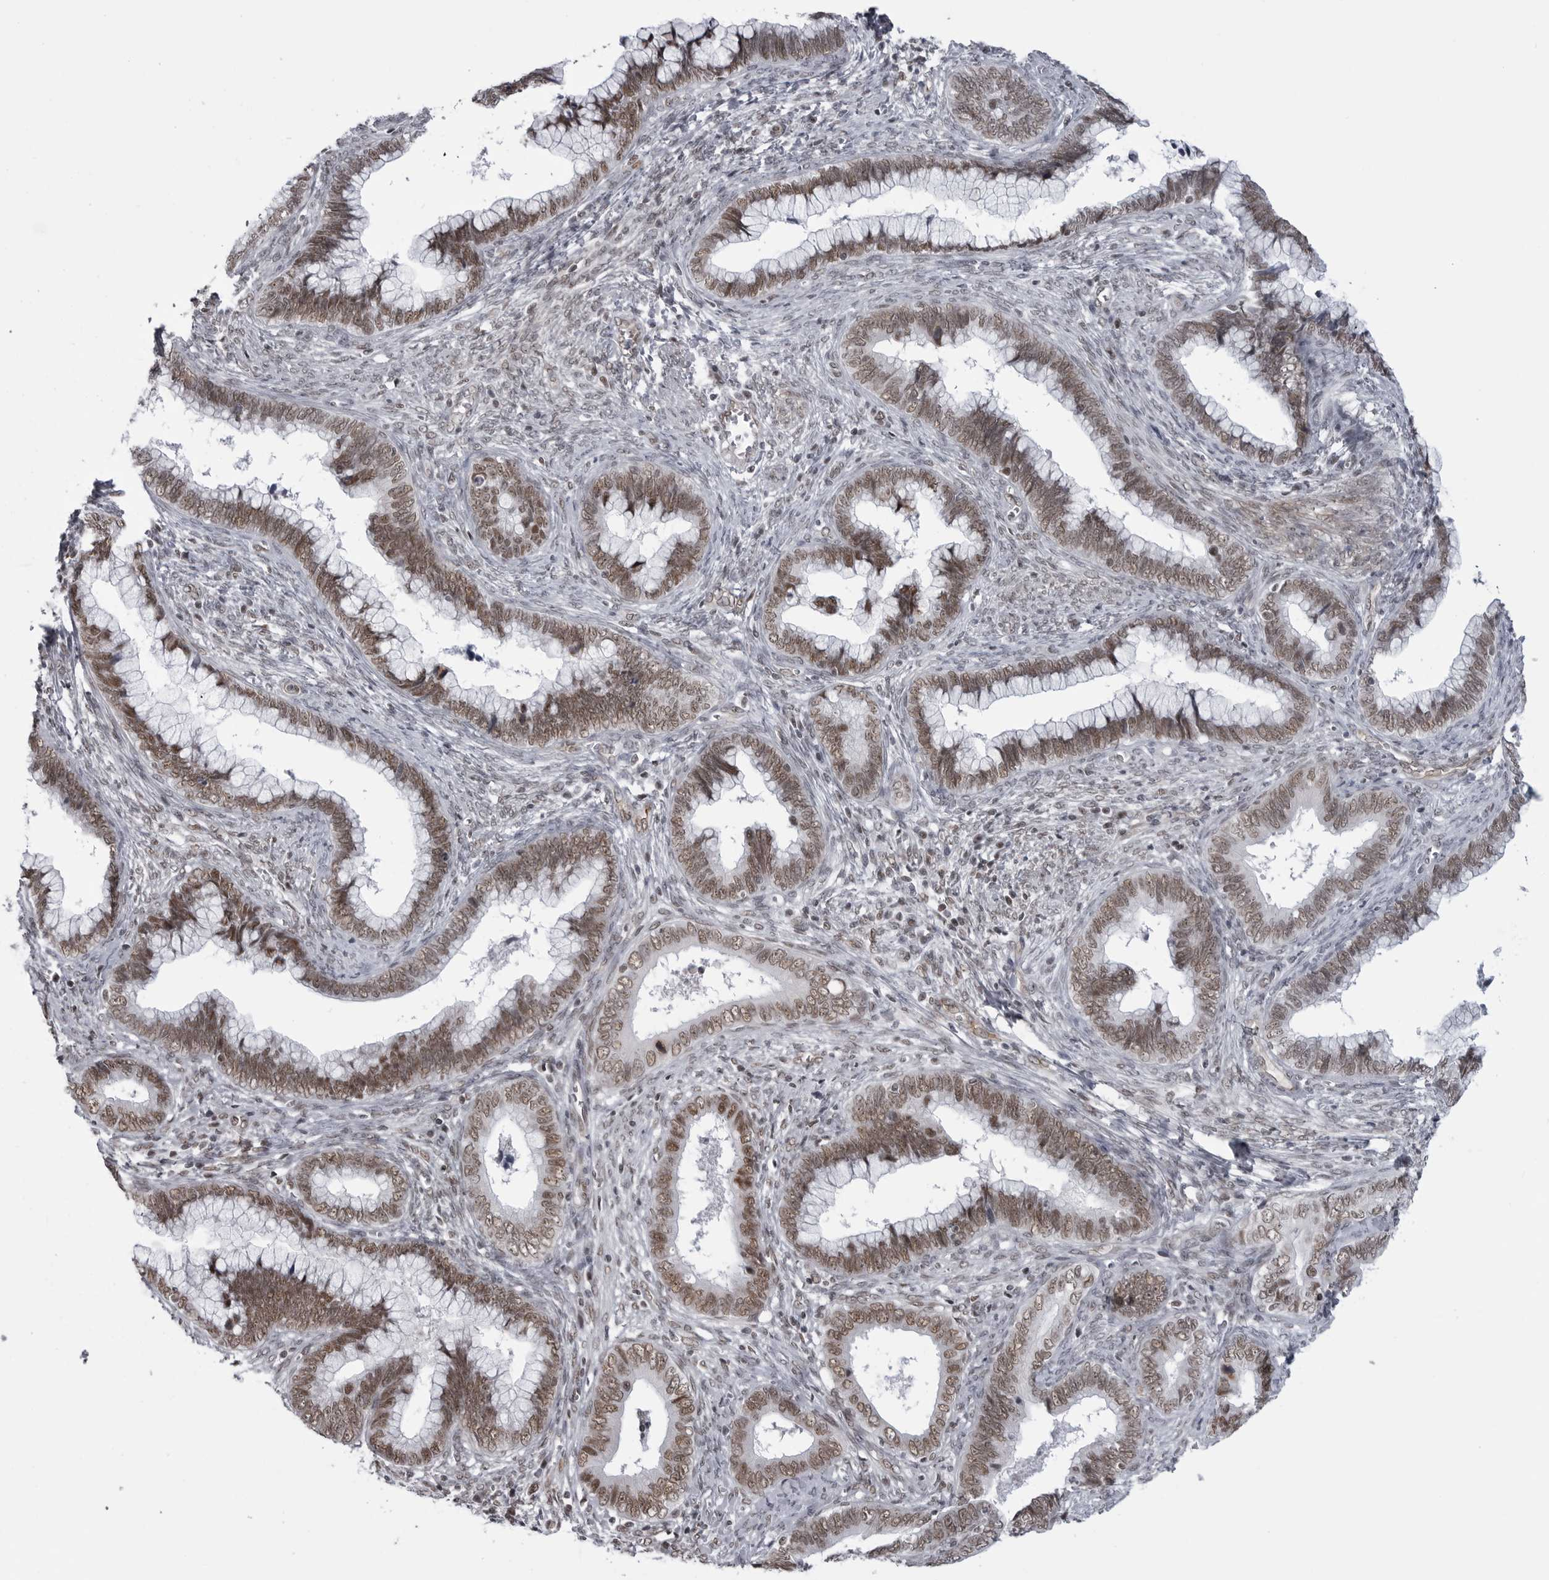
{"staining": {"intensity": "moderate", "quantity": ">75%", "location": "nuclear"}, "tissue": "cervical cancer", "cell_type": "Tumor cells", "image_type": "cancer", "snomed": [{"axis": "morphology", "description": "Adenocarcinoma, NOS"}, {"axis": "topography", "description": "Cervix"}], "caption": "A medium amount of moderate nuclear positivity is identified in about >75% of tumor cells in cervical cancer (adenocarcinoma) tissue.", "gene": "RNF26", "patient": {"sex": "female", "age": 44}}